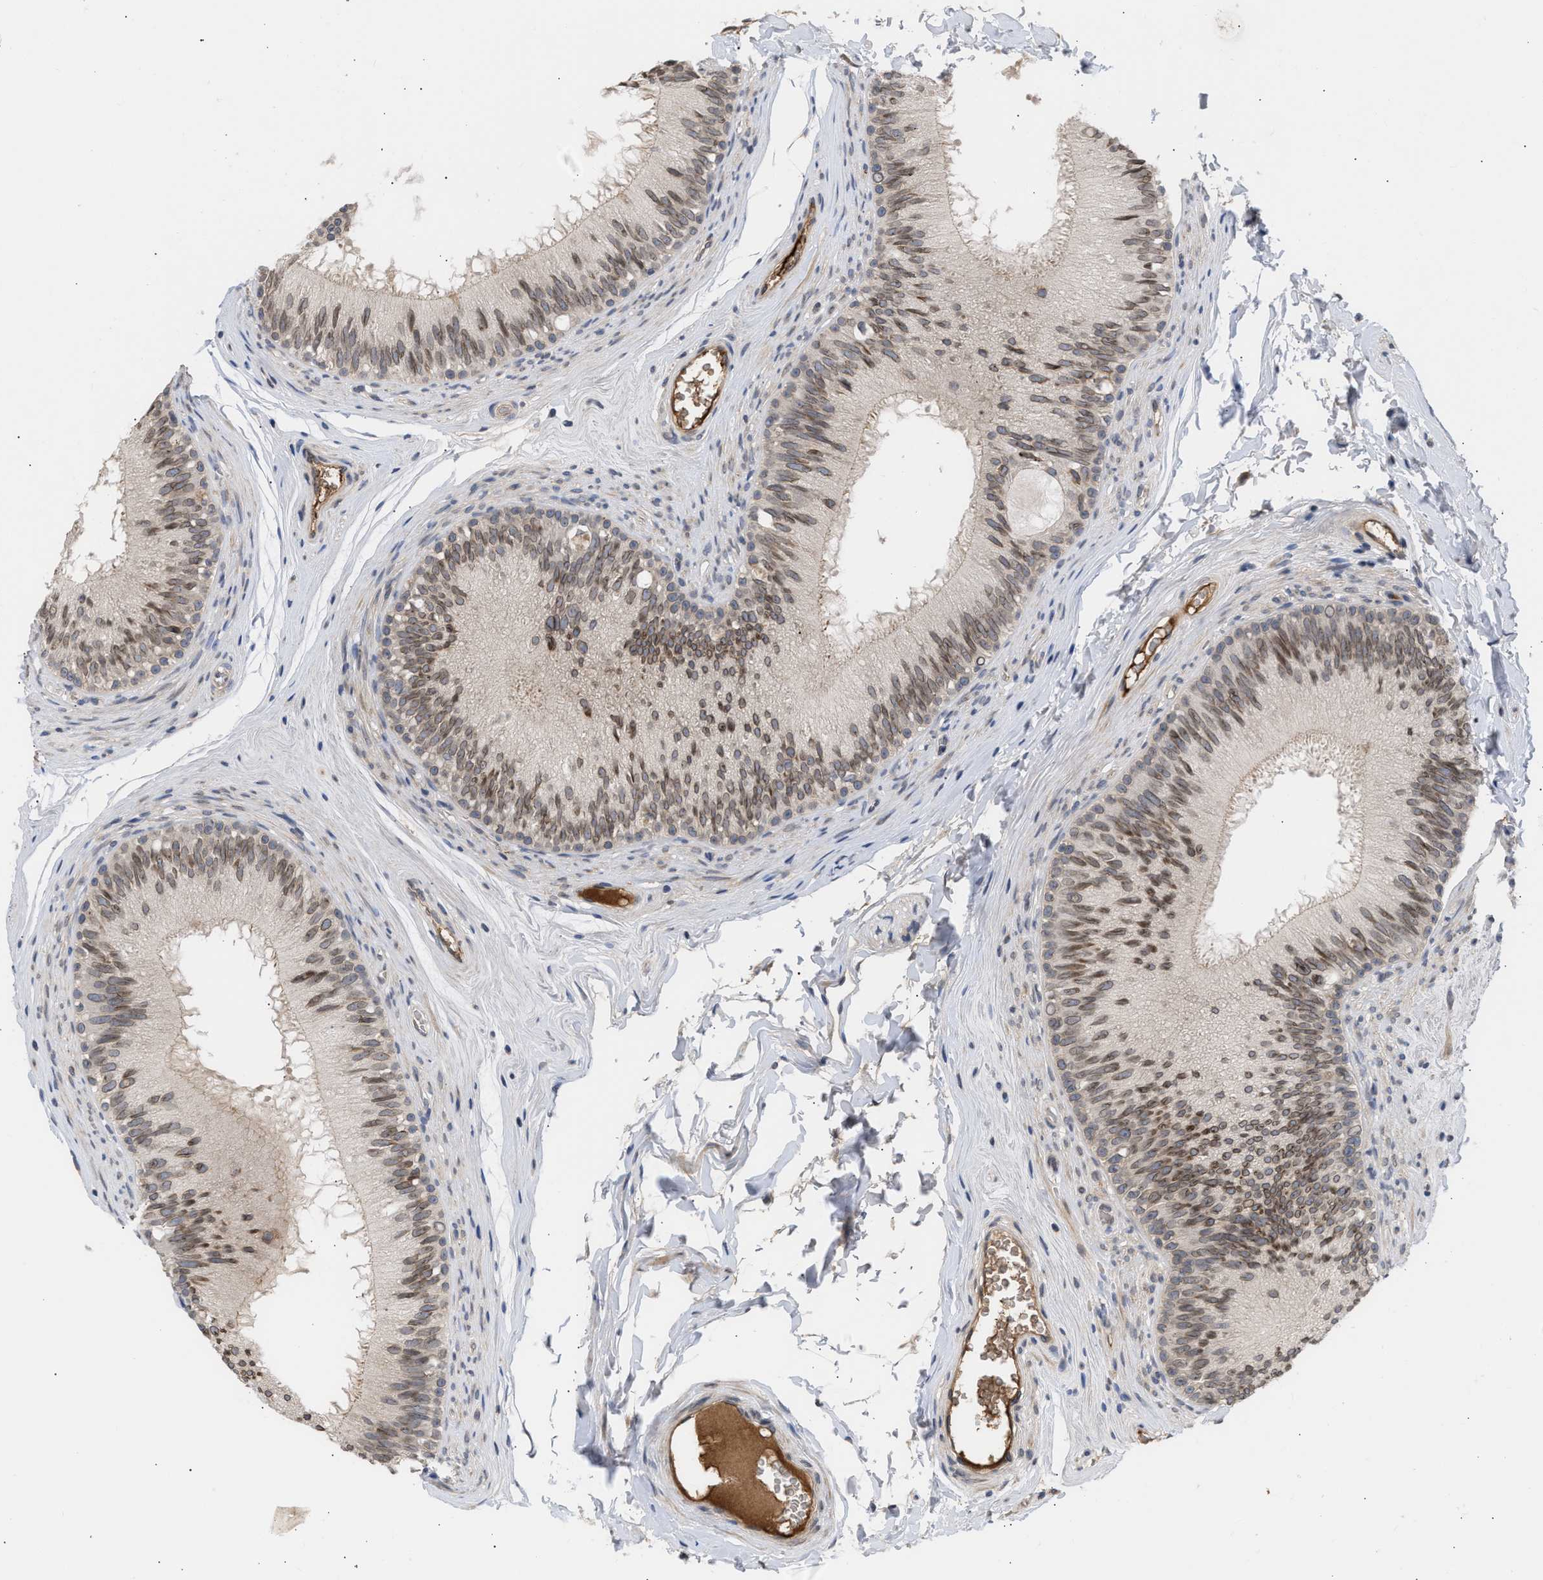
{"staining": {"intensity": "weak", "quantity": ">75%", "location": "cytoplasmic/membranous,nuclear"}, "tissue": "epididymis", "cell_type": "Glandular cells", "image_type": "normal", "snomed": [{"axis": "morphology", "description": "Normal tissue, NOS"}, {"axis": "topography", "description": "Testis"}, {"axis": "topography", "description": "Epididymis"}], "caption": "Epididymis was stained to show a protein in brown. There is low levels of weak cytoplasmic/membranous,nuclear staining in approximately >75% of glandular cells. (Stains: DAB in brown, nuclei in blue, Microscopy: brightfield microscopy at high magnification).", "gene": "NUP62", "patient": {"sex": "male", "age": 36}}